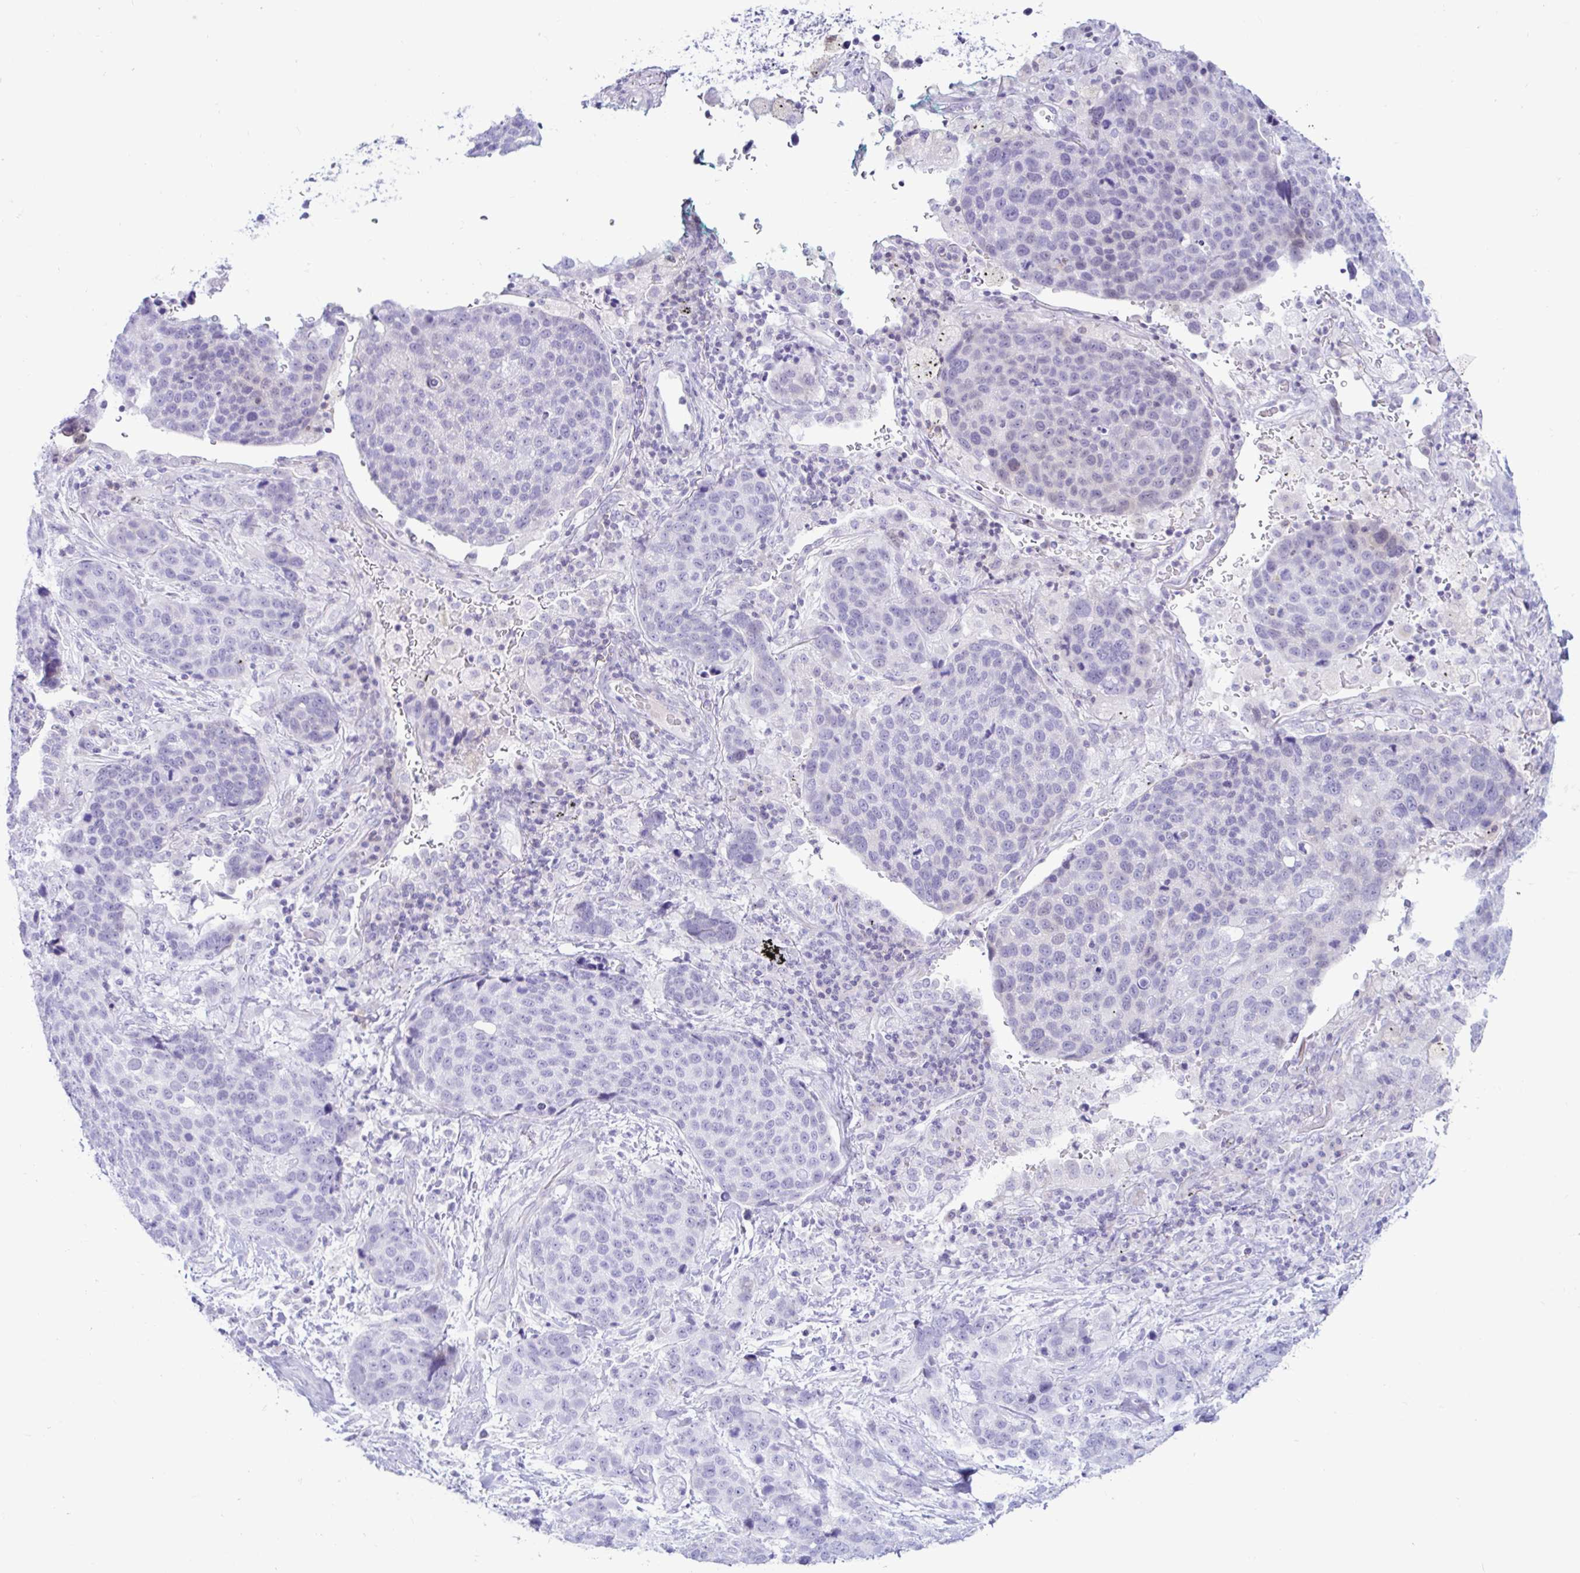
{"staining": {"intensity": "negative", "quantity": "none", "location": "none"}, "tissue": "lung cancer", "cell_type": "Tumor cells", "image_type": "cancer", "snomed": [{"axis": "morphology", "description": "Squamous cell carcinoma, NOS"}, {"axis": "topography", "description": "Lymph node"}, {"axis": "topography", "description": "Lung"}], "caption": "Immunohistochemistry (IHC) of human lung cancer shows no expression in tumor cells.", "gene": "BEST1", "patient": {"sex": "male", "age": 61}}